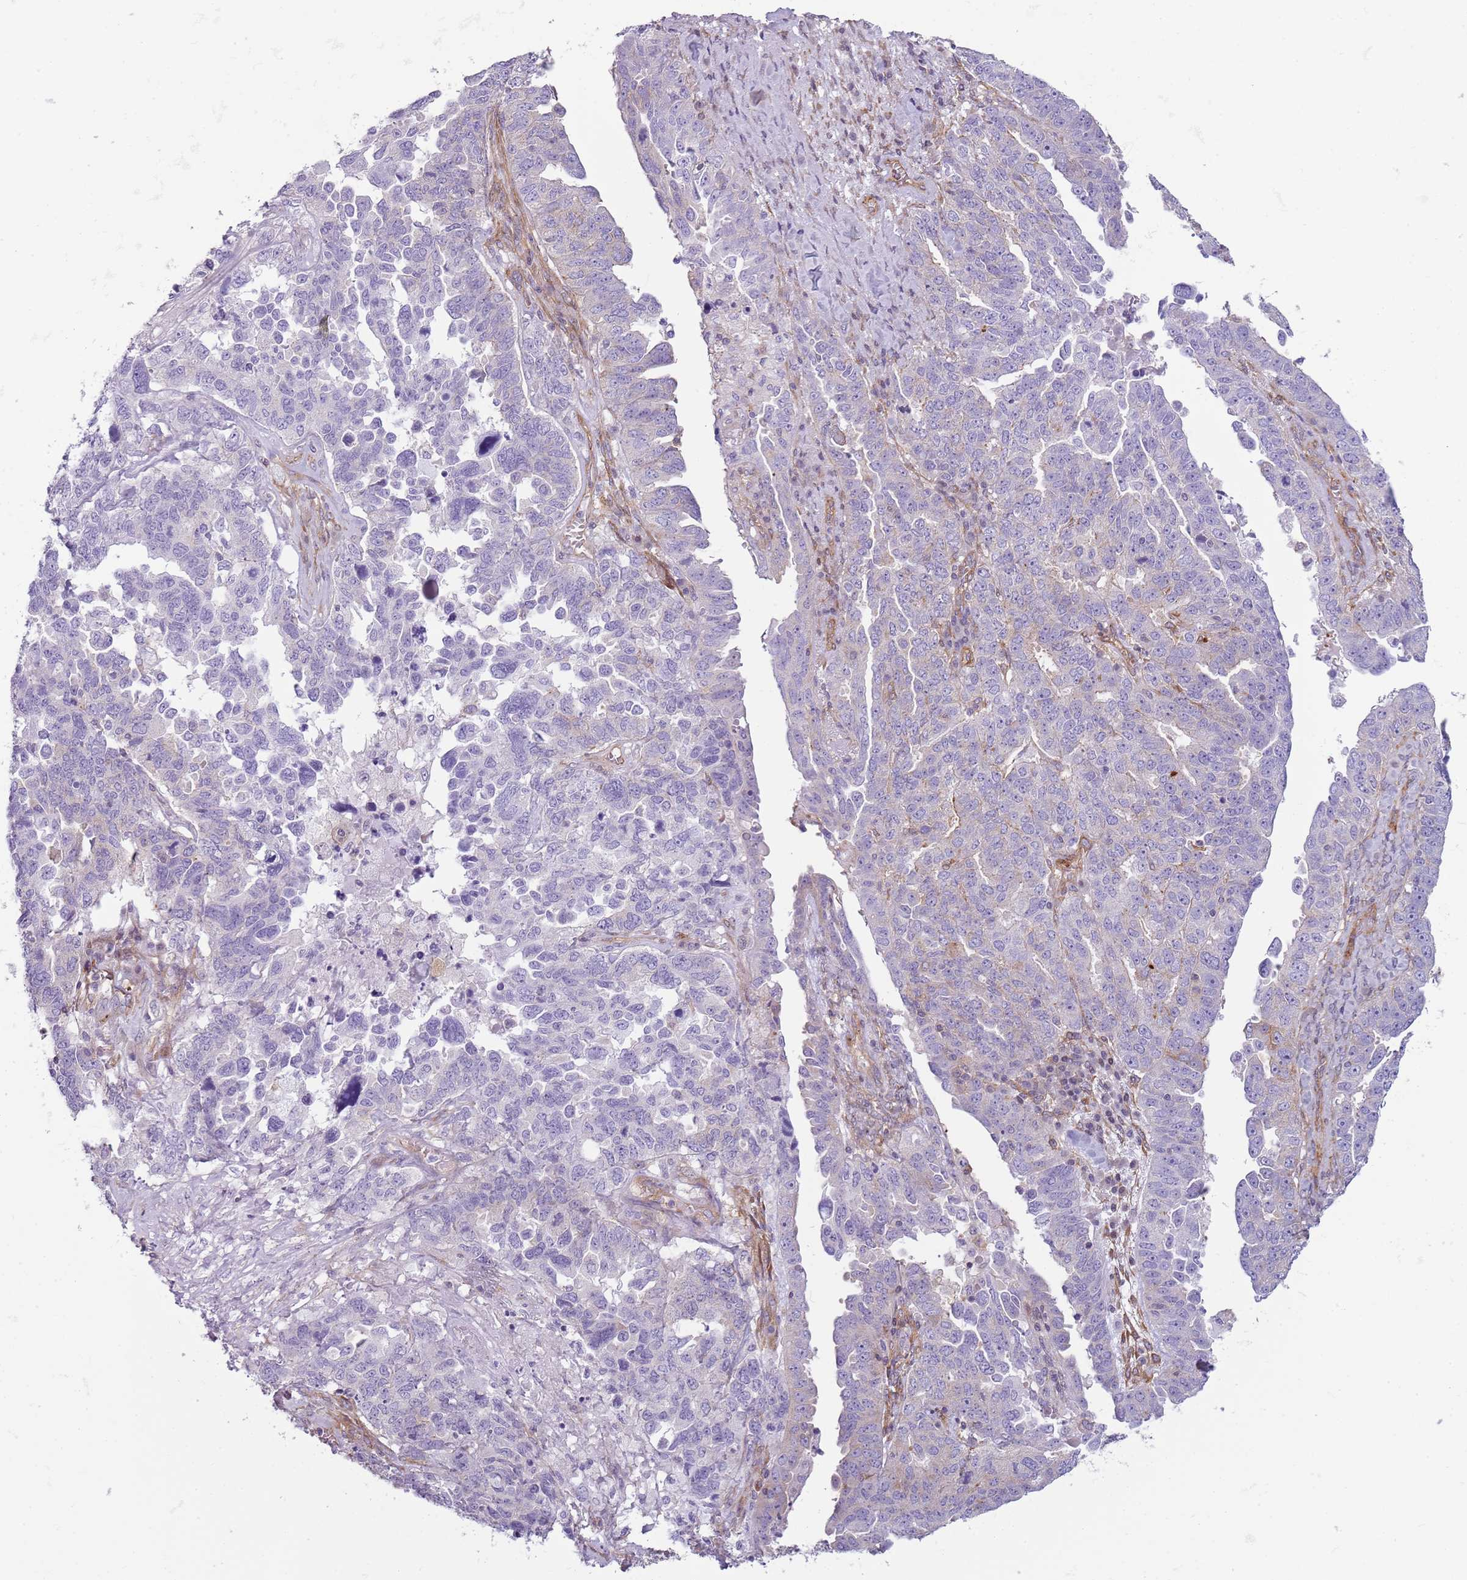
{"staining": {"intensity": "negative", "quantity": "none", "location": "none"}, "tissue": "ovarian cancer", "cell_type": "Tumor cells", "image_type": "cancer", "snomed": [{"axis": "morphology", "description": "Carcinoma, endometroid"}, {"axis": "topography", "description": "Ovary"}], "caption": "Micrograph shows no protein expression in tumor cells of ovarian endometroid carcinoma tissue.", "gene": "SNX1", "patient": {"sex": "female", "age": 62}}